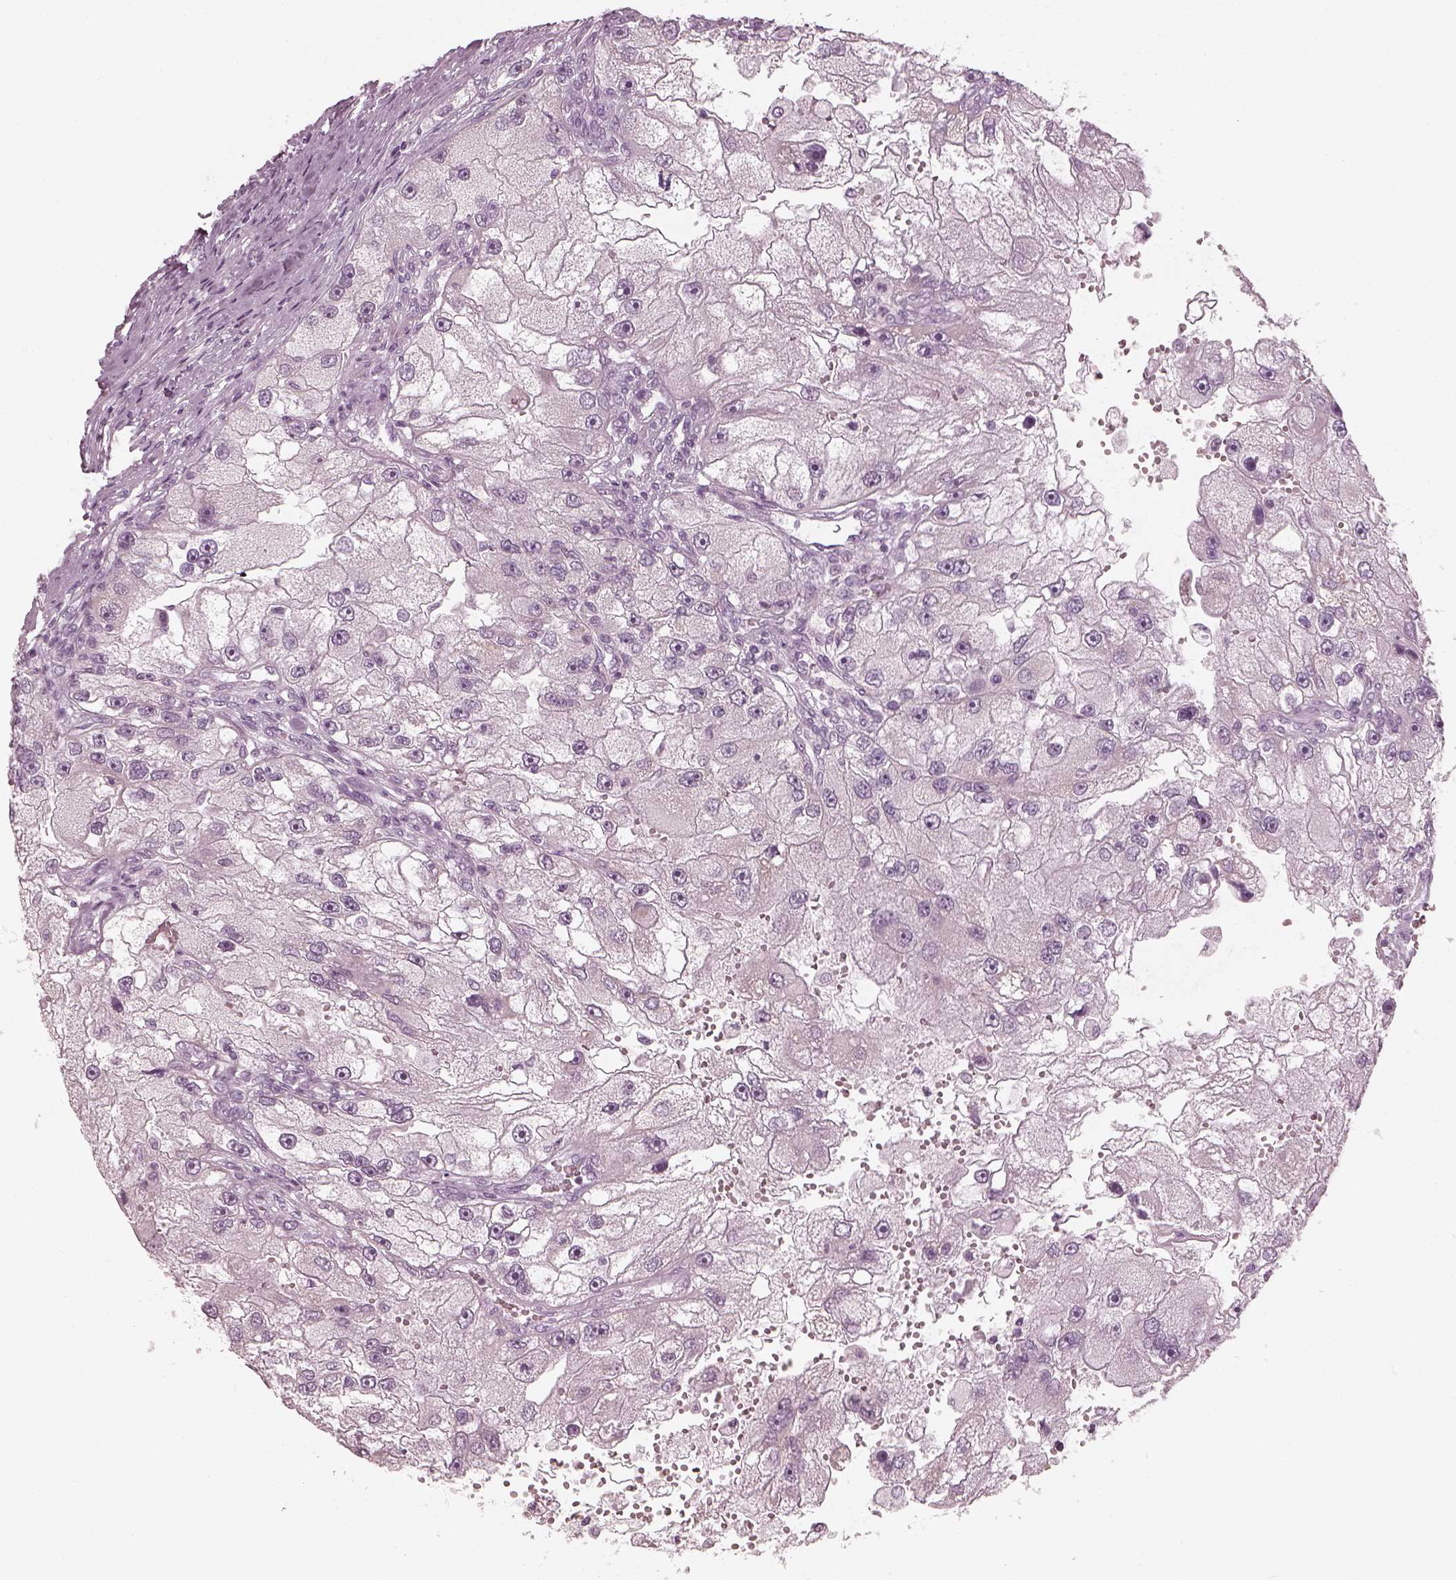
{"staining": {"intensity": "negative", "quantity": "none", "location": "none"}, "tissue": "renal cancer", "cell_type": "Tumor cells", "image_type": "cancer", "snomed": [{"axis": "morphology", "description": "Adenocarcinoma, NOS"}, {"axis": "topography", "description": "Kidney"}], "caption": "A high-resolution histopathology image shows immunohistochemistry staining of renal cancer (adenocarcinoma), which exhibits no significant positivity in tumor cells.", "gene": "CNTN1", "patient": {"sex": "male", "age": 63}}